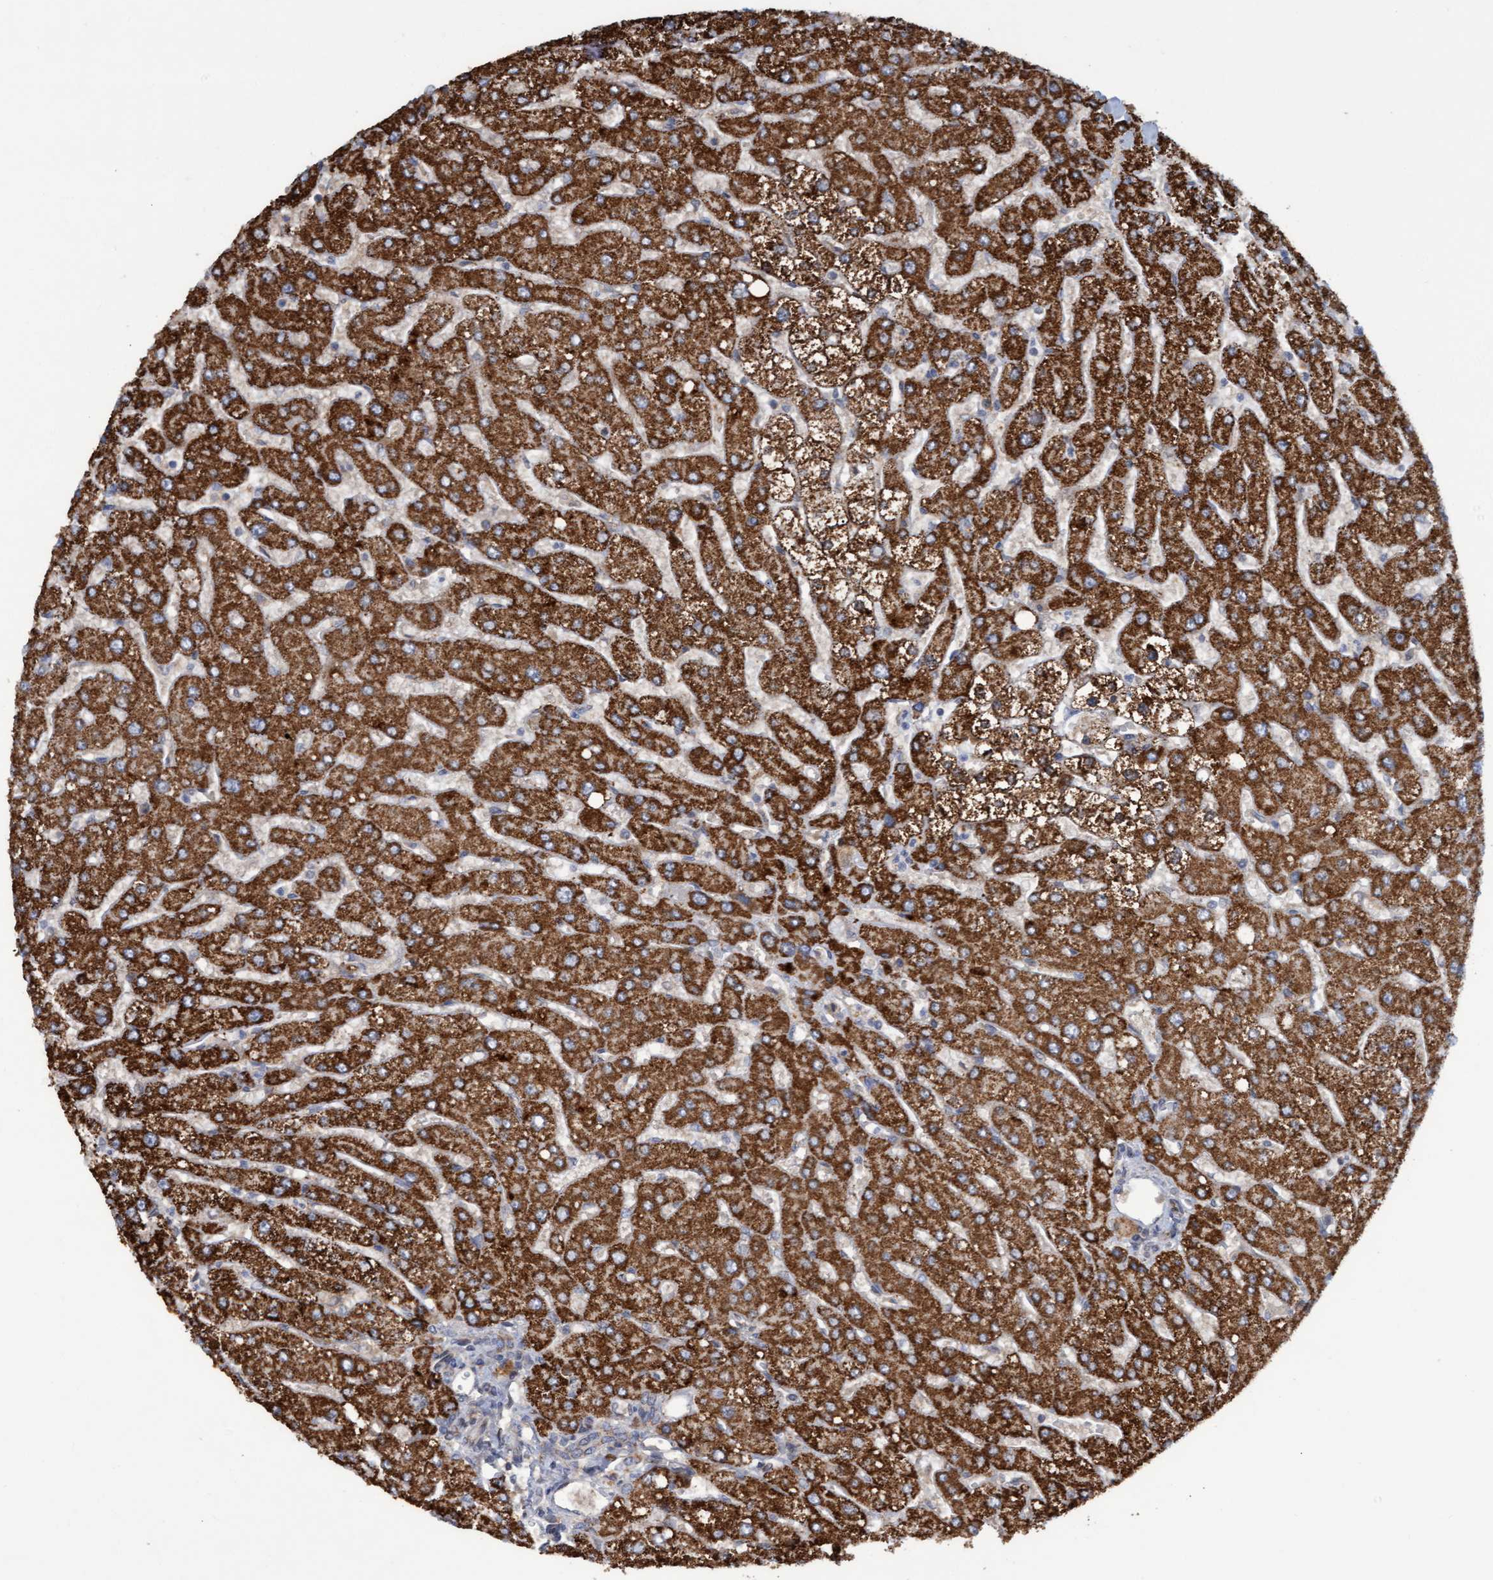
{"staining": {"intensity": "negative", "quantity": "none", "location": "none"}, "tissue": "liver", "cell_type": "Cholangiocytes", "image_type": "normal", "snomed": [{"axis": "morphology", "description": "Normal tissue, NOS"}, {"axis": "topography", "description": "Liver"}], "caption": "A high-resolution photomicrograph shows immunohistochemistry staining of benign liver, which exhibits no significant expression in cholangiocytes.", "gene": "MGLL", "patient": {"sex": "male", "age": 55}}